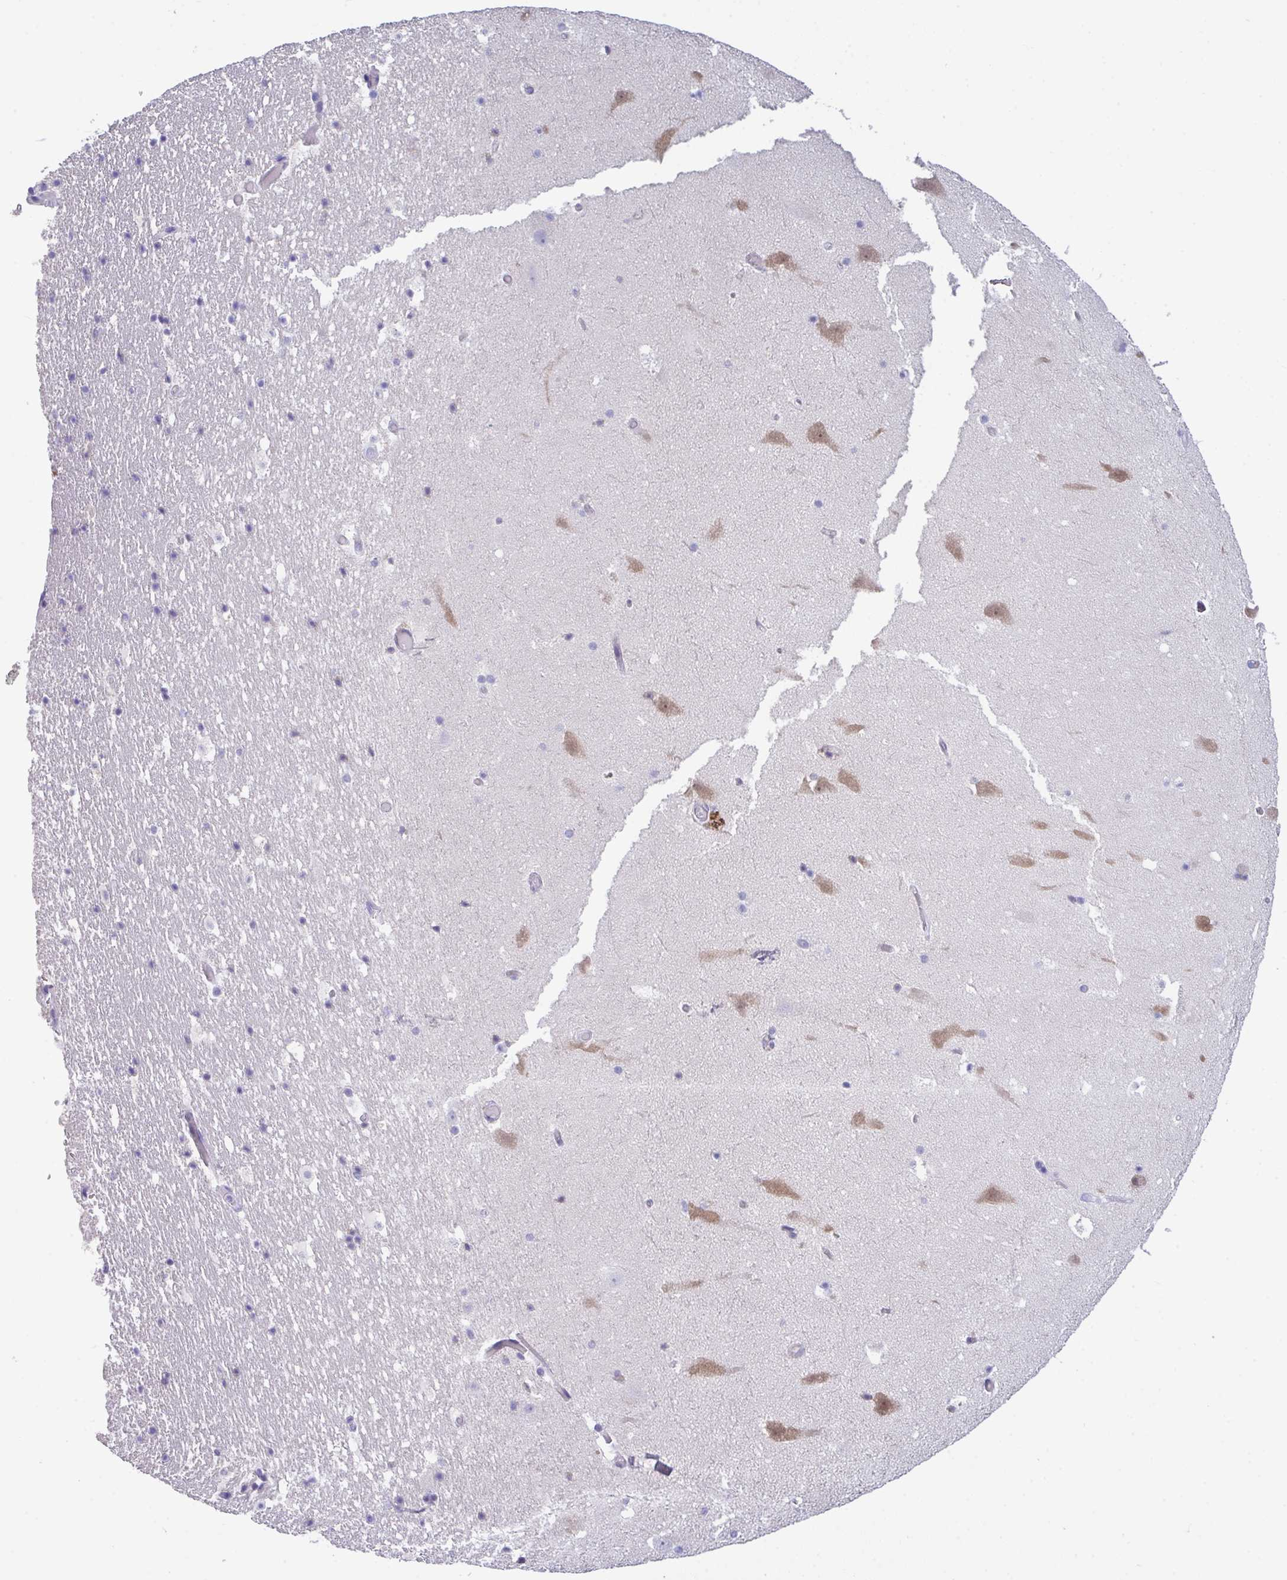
{"staining": {"intensity": "negative", "quantity": "none", "location": "none"}, "tissue": "hippocampus", "cell_type": "Glial cells", "image_type": "normal", "snomed": [{"axis": "morphology", "description": "Normal tissue, NOS"}, {"axis": "topography", "description": "Hippocampus"}], "caption": "The immunohistochemistry histopathology image has no significant staining in glial cells of hippocampus. (Stains: DAB (3,3'-diaminobenzidine) immunohistochemistry (IHC) with hematoxylin counter stain, Microscopy: brightfield microscopy at high magnification).", "gene": "CA10", "patient": {"sex": "female", "age": 42}}